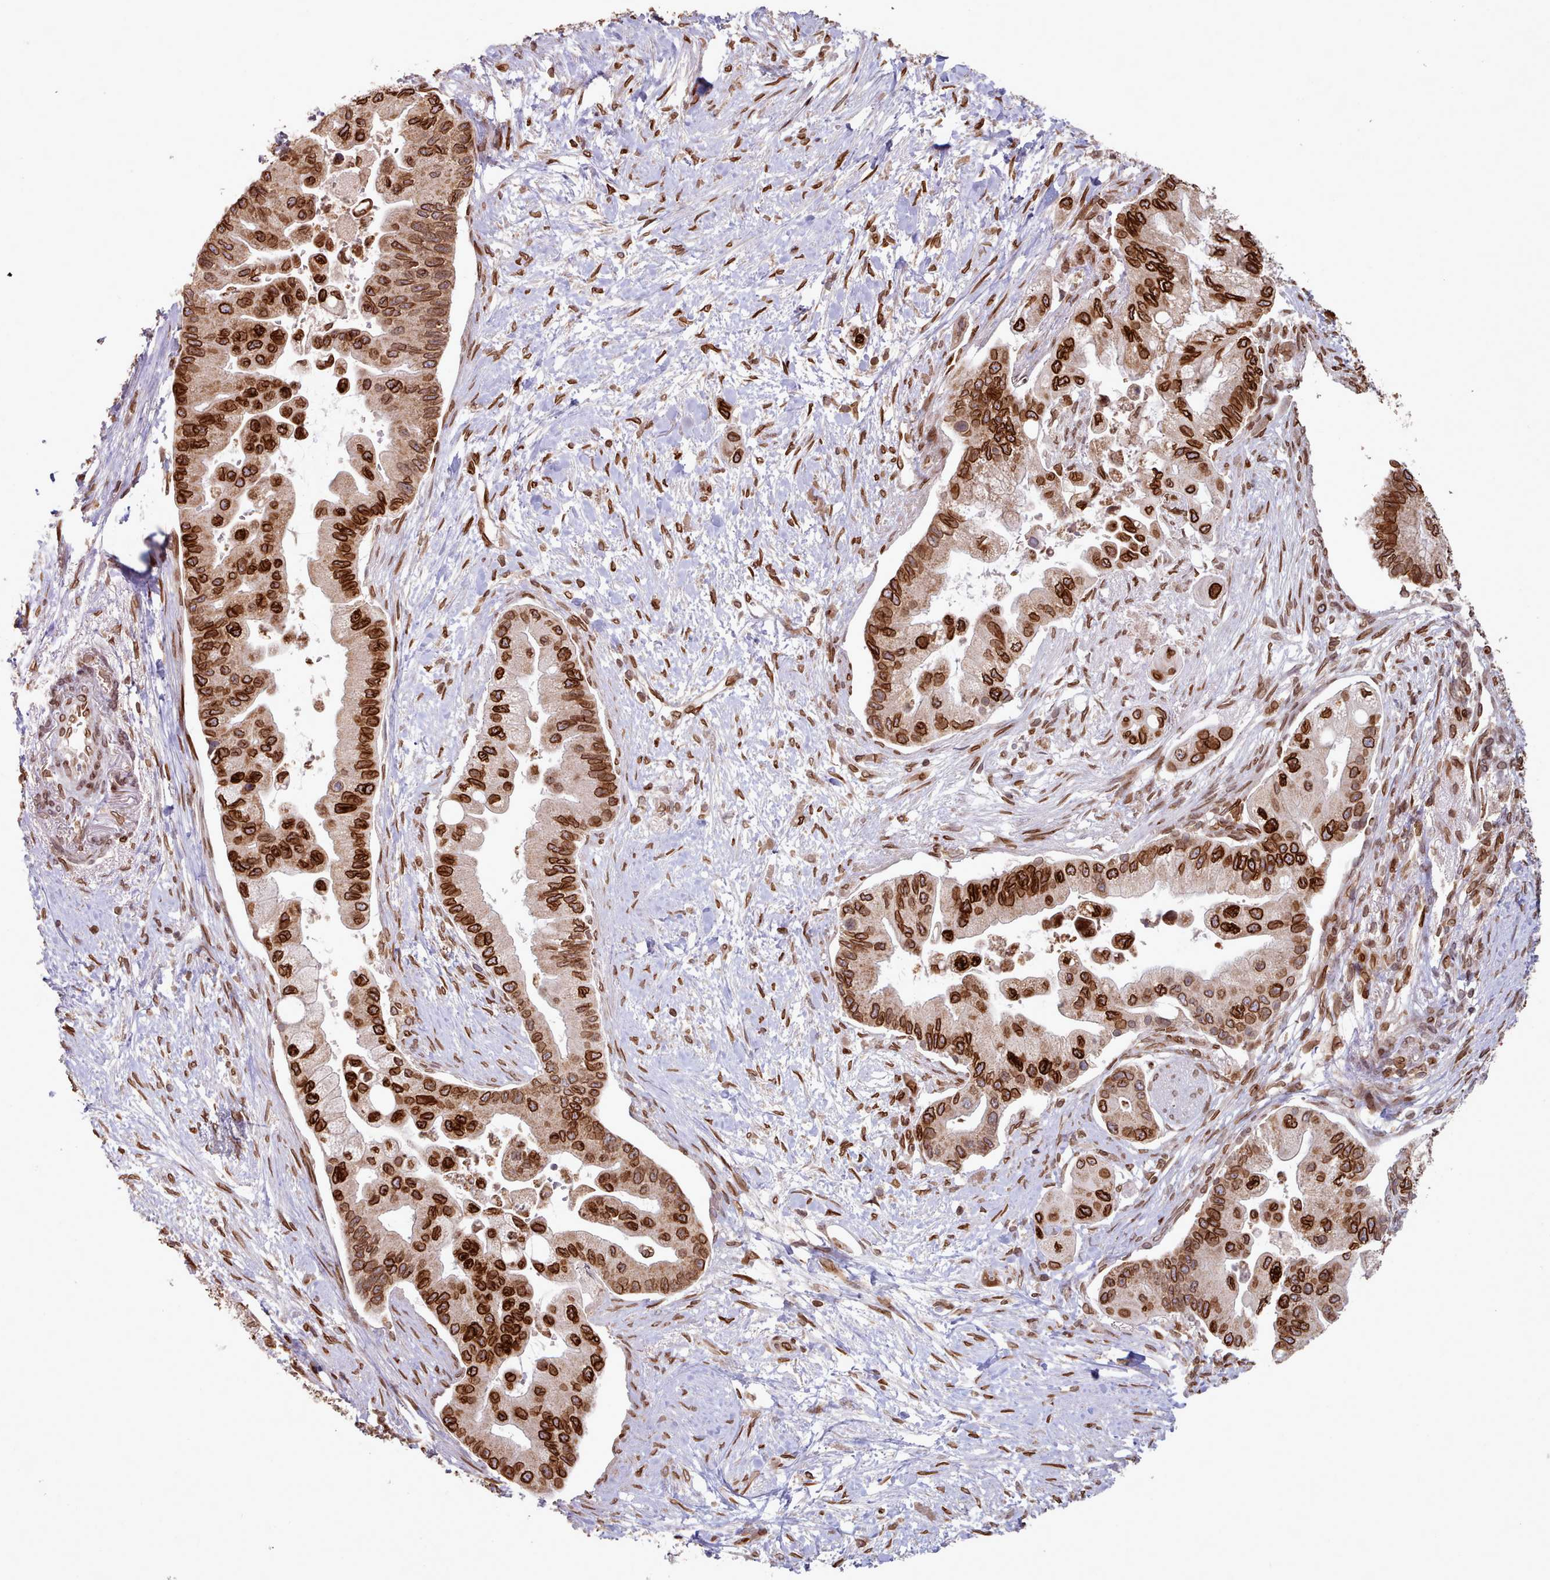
{"staining": {"intensity": "strong", "quantity": ">75%", "location": "cytoplasmic/membranous,nuclear"}, "tissue": "pancreatic cancer", "cell_type": "Tumor cells", "image_type": "cancer", "snomed": [{"axis": "morphology", "description": "Adenocarcinoma, NOS"}, {"axis": "topography", "description": "Pancreas"}], "caption": "Protein analysis of pancreatic adenocarcinoma tissue demonstrates strong cytoplasmic/membranous and nuclear positivity in about >75% of tumor cells.", "gene": "TOR1AIP1", "patient": {"sex": "male", "age": 57}}